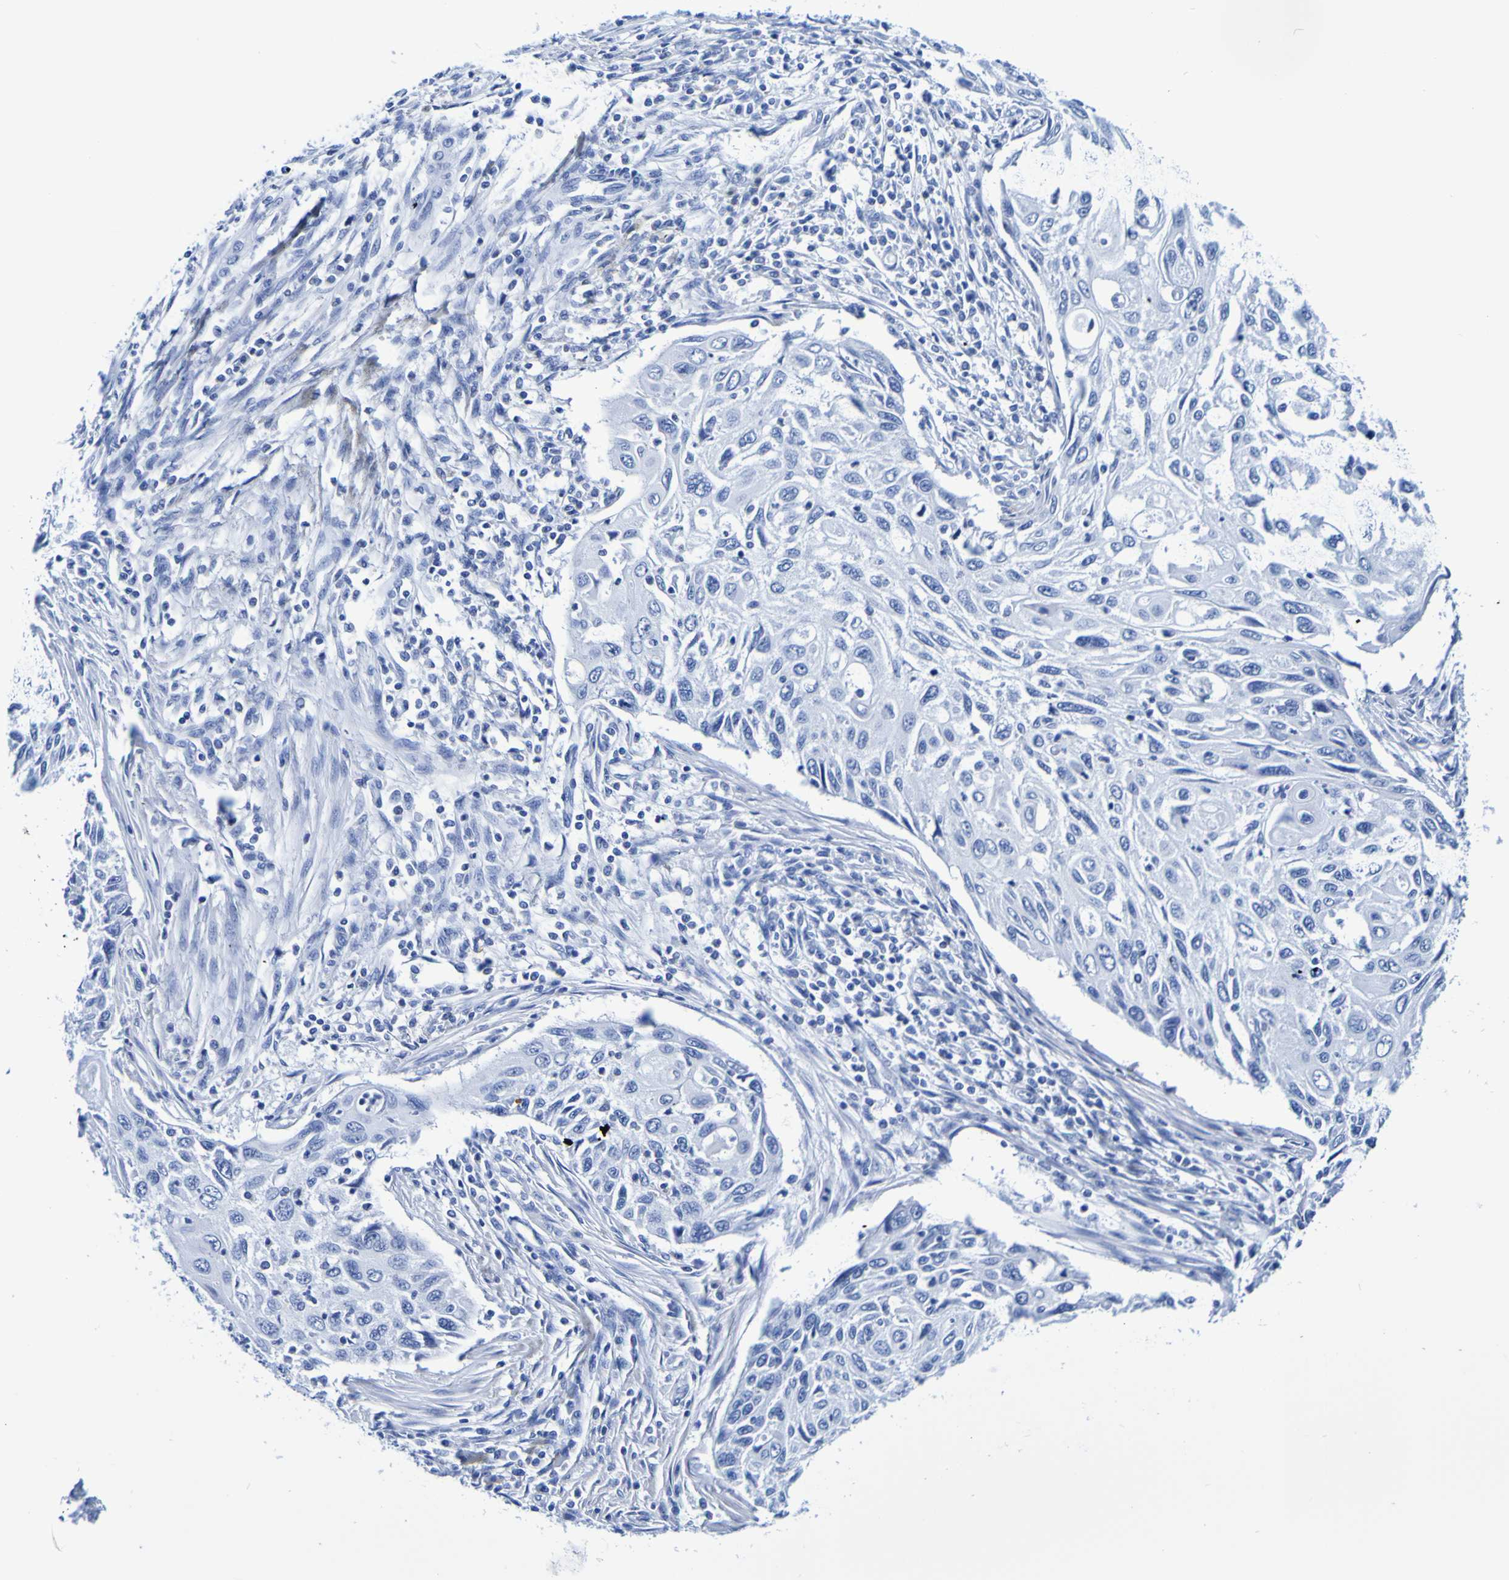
{"staining": {"intensity": "negative", "quantity": "none", "location": "none"}, "tissue": "cervical cancer", "cell_type": "Tumor cells", "image_type": "cancer", "snomed": [{"axis": "morphology", "description": "Squamous cell carcinoma, NOS"}, {"axis": "topography", "description": "Cervix"}], "caption": "This is an immunohistochemistry micrograph of human squamous cell carcinoma (cervical). There is no staining in tumor cells.", "gene": "DPEP1", "patient": {"sex": "female", "age": 70}}